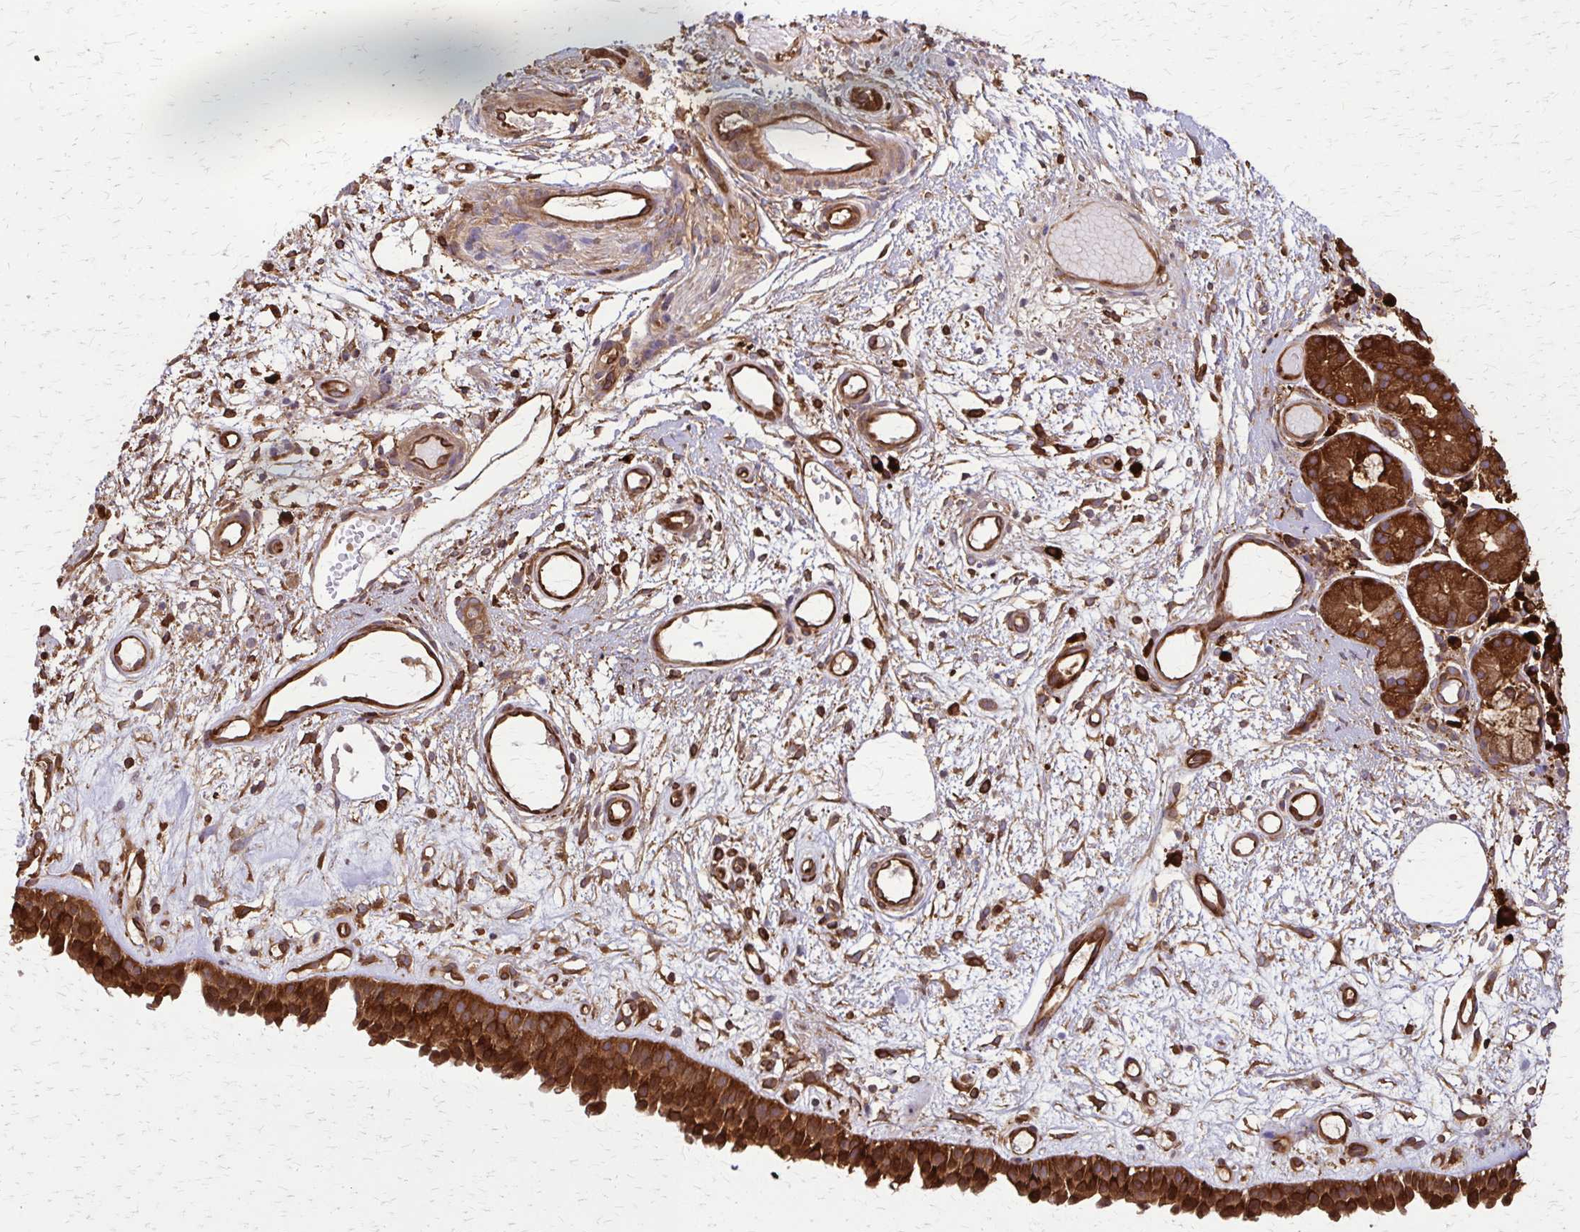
{"staining": {"intensity": "strong", "quantity": ">75%", "location": "cytoplasmic/membranous"}, "tissue": "nasopharynx", "cell_type": "Respiratory epithelial cells", "image_type": "normal", "snomed": [{"axis": "morphology", "description": "Normal tissue, NOS"}, {"axis": "morphology", "description": "Inflammation, NOS"}, {"axis": "topography", "description": "Nasopharynx"}], "caption": "Immunohistochemistry of normal nasopharynx demonstrates high levels of strong cytoplasmic/membranous positivity in approximately >75% of respiratory epithelial cells.", "gene": "EEF2", "patient": {"sex": "male", "age": 54}}